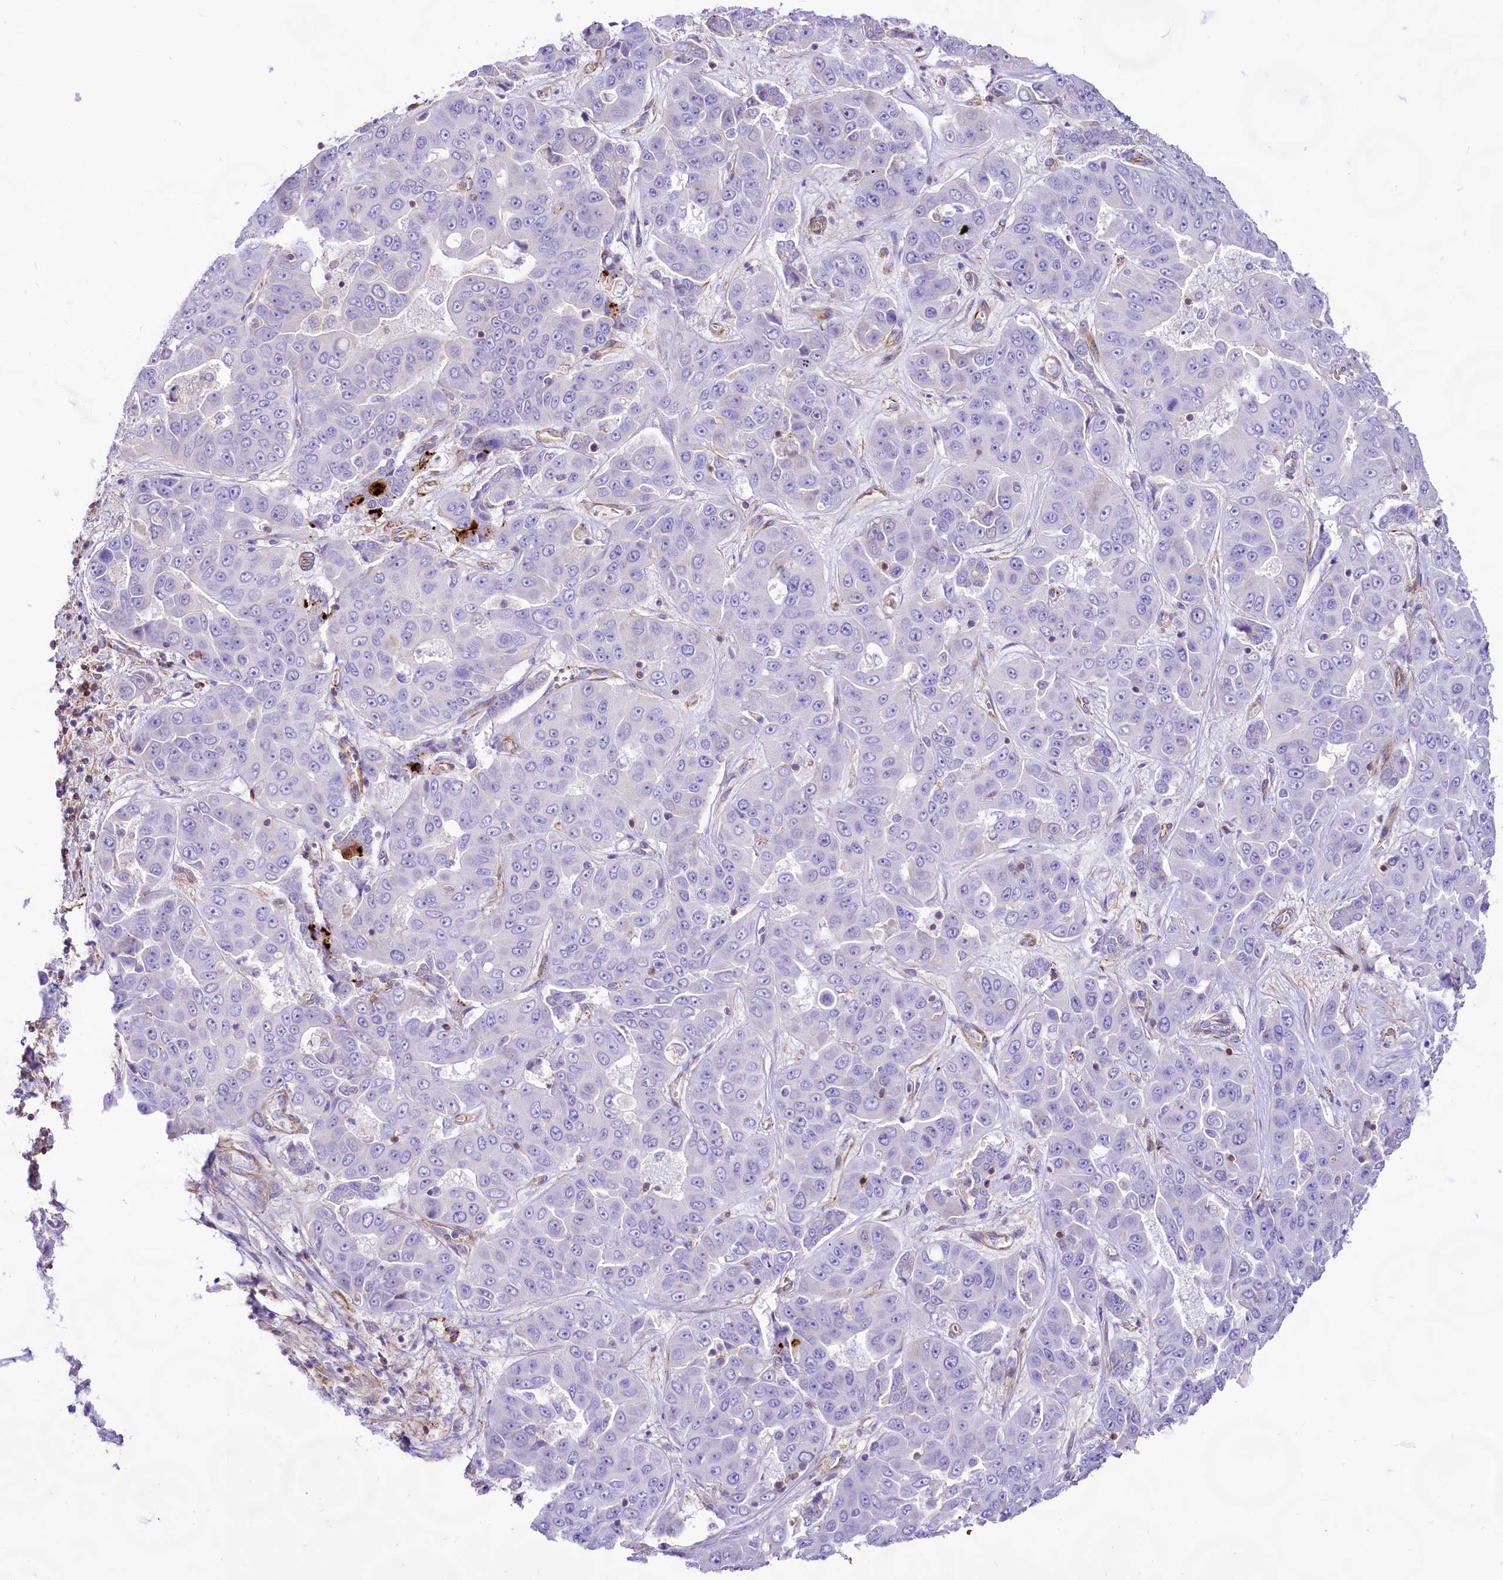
{"staining": {"intensity": "negative", "quantity": "none", "location": "none"}, "tissue": "liver cancer", "cell_type": "Tumor cells", "image_type": "cancer", "snomed": [{"axis": "morphology", "description": "Cholangiocarcinoma"}, {"axis": "topography", "description": "Liver"}], "caption": "Tumor cells show no significant staining in liver cancer (cholangiocarcinoma).", "gene": "CD99", "patient": {"sex": "female", "age": 52}}